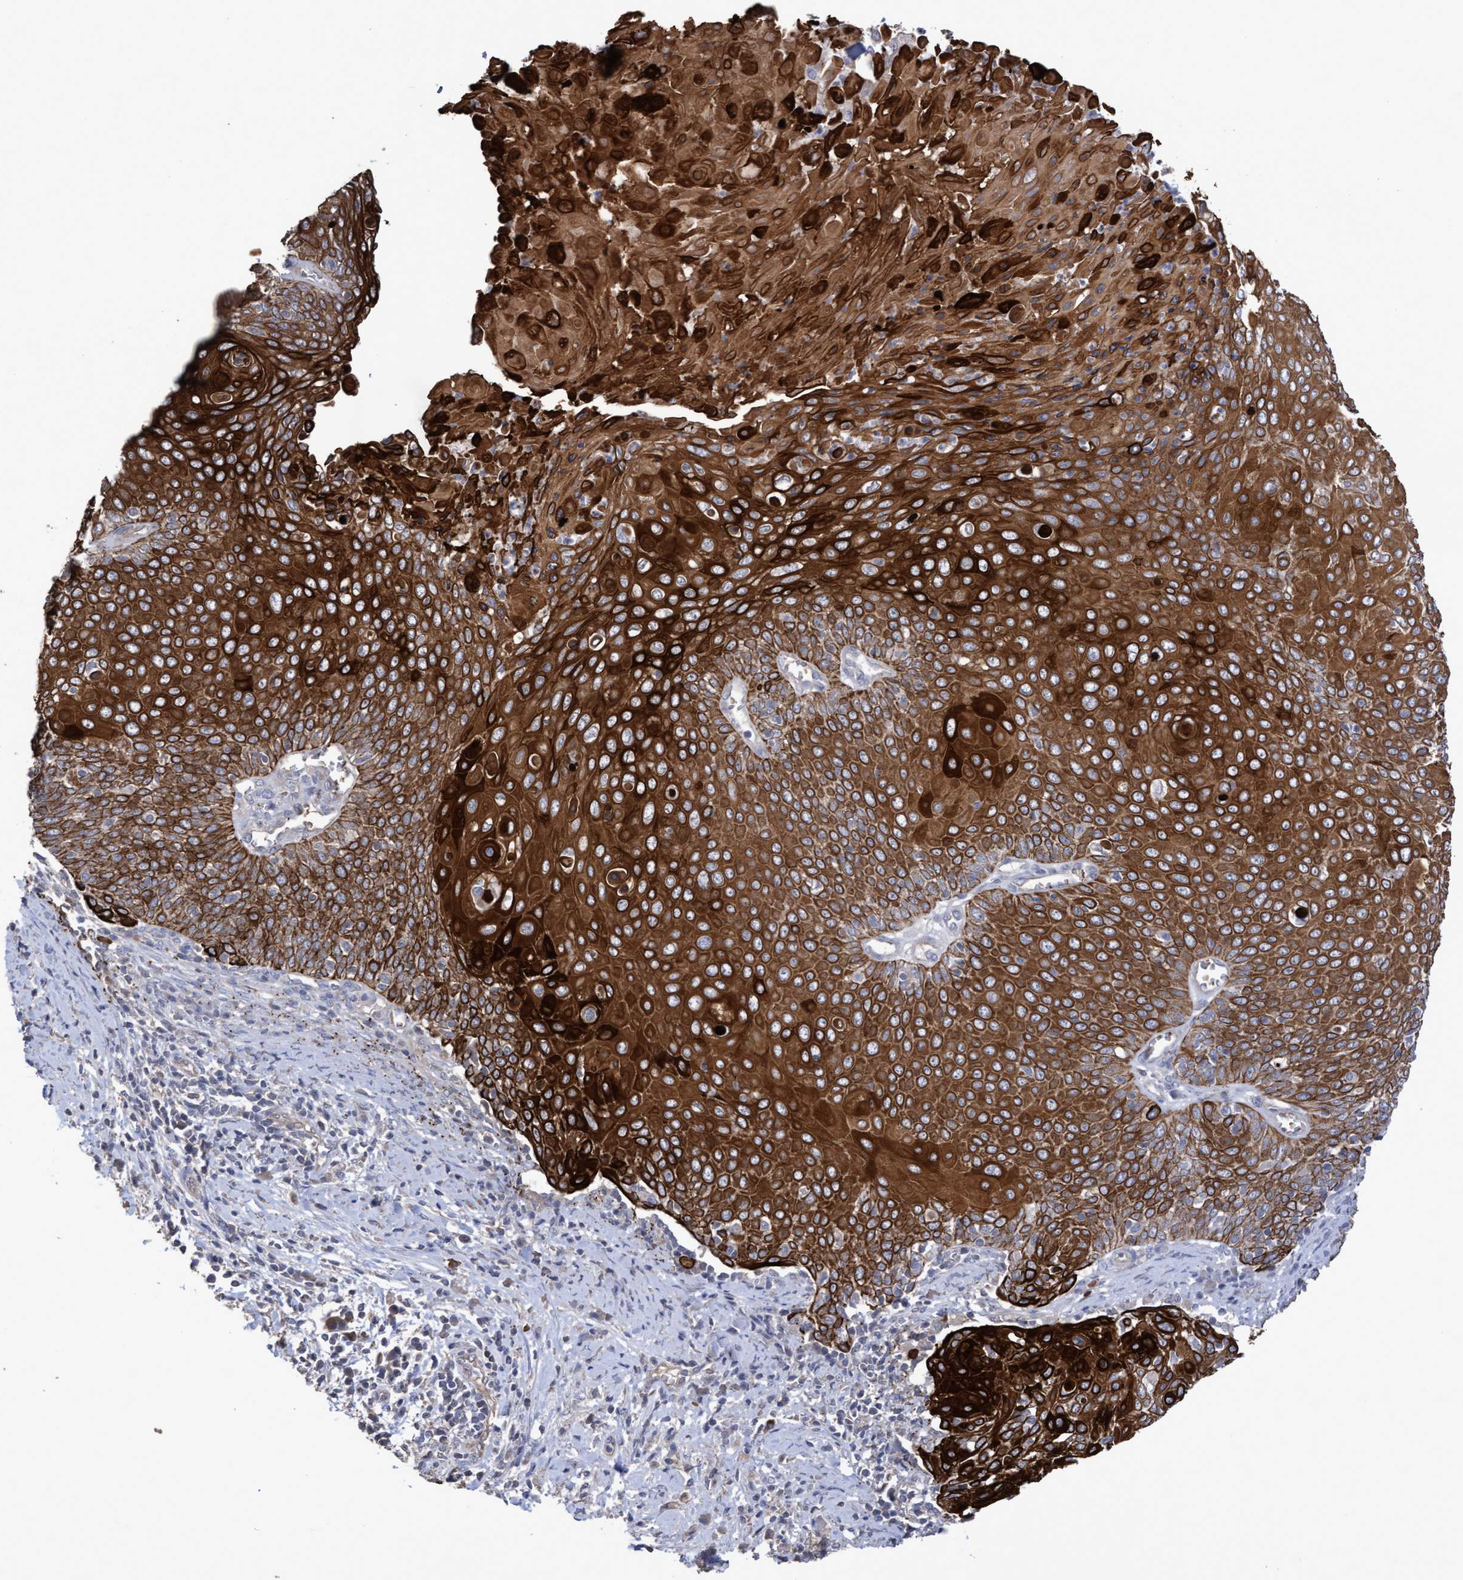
{"staining": {"intensity": "strong", "quantity": ">75%", "location": "cytoplasmic/membranous"}, "tissue": "cervical cancer", "cell_type": "Tumor cells", "image_type": "cancer", "snomed": [{"axis": "morphology", "description": "Squamous cell carcinoma, NOS"}, {"axis": "topography", "description": "Cervix"}], "caption": "A high-resolution histopathology image shows immunohistochemistry (IHC) staining of squamous cell carcinoma (cervical), which demonstrates strong cytoplasmic/membranous positivity in approximately >75% of tumor cells.", "gene": "KRT24", "patient": {"sex": "female", "age": 39}}